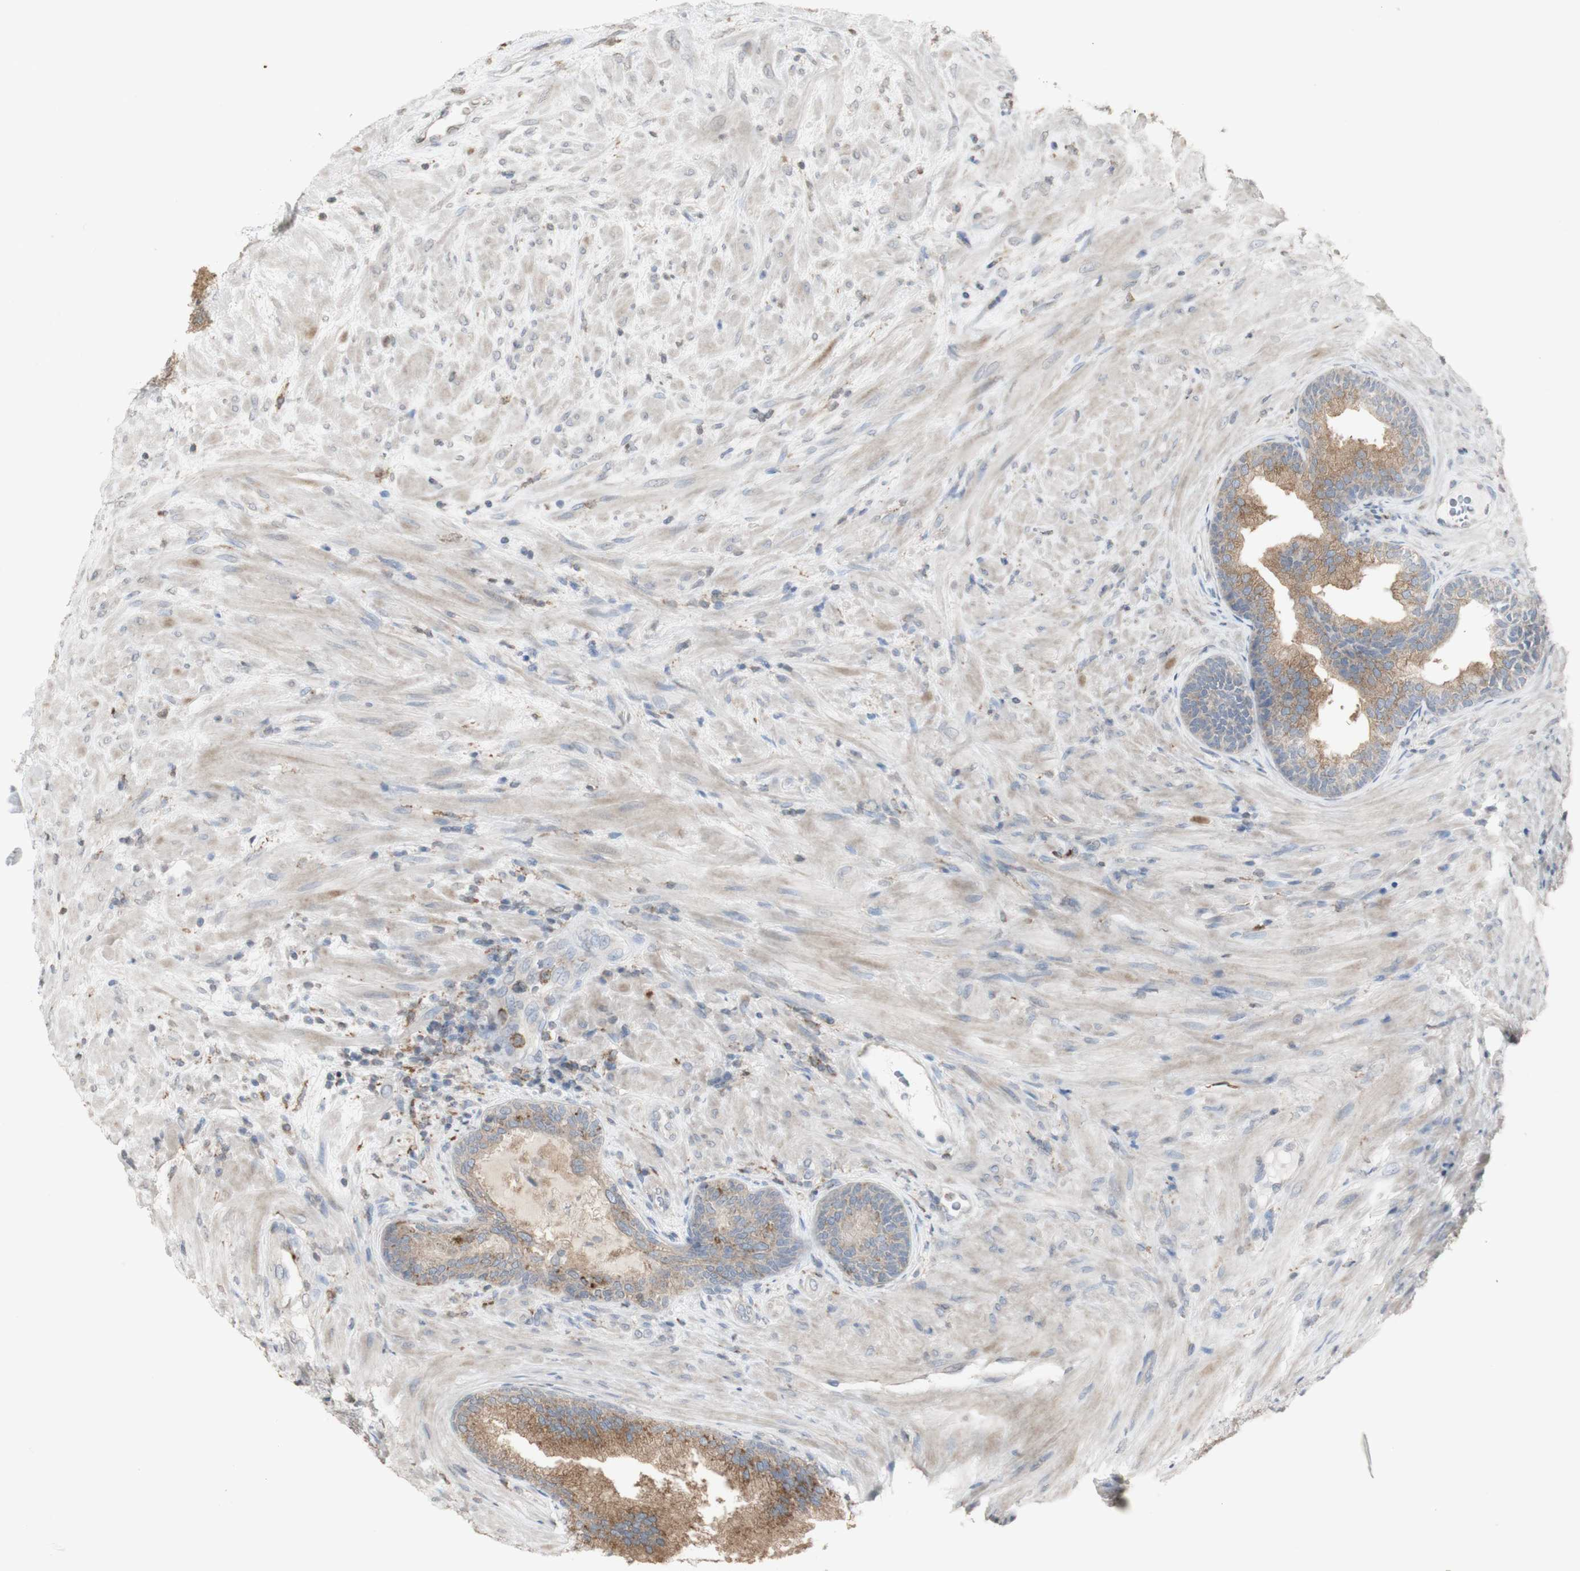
{"staining": {"intensity": "moderate", "quantity": ">75%", "location": "cytoplasmic/membranous"}, "tissue": "prostate", "cell_type": "Glandular cells", "image_type": "normal", "snomed": [{"axis": "morphology", "description": "Normal tissue, NOS"}, {"axis": "topography", "description": "Prostate"}], "caption": "Immunohistochemical staining of normal prostate demonstrates medium levels of moderate cytoplasmic/membranous expression in about >75% of glandular cells. (brown staining indicates protein expression, while blue staining denotes nuclei).", "gene": "ATP6V1E1", "patient": {"sex": "male", "age": 76}}